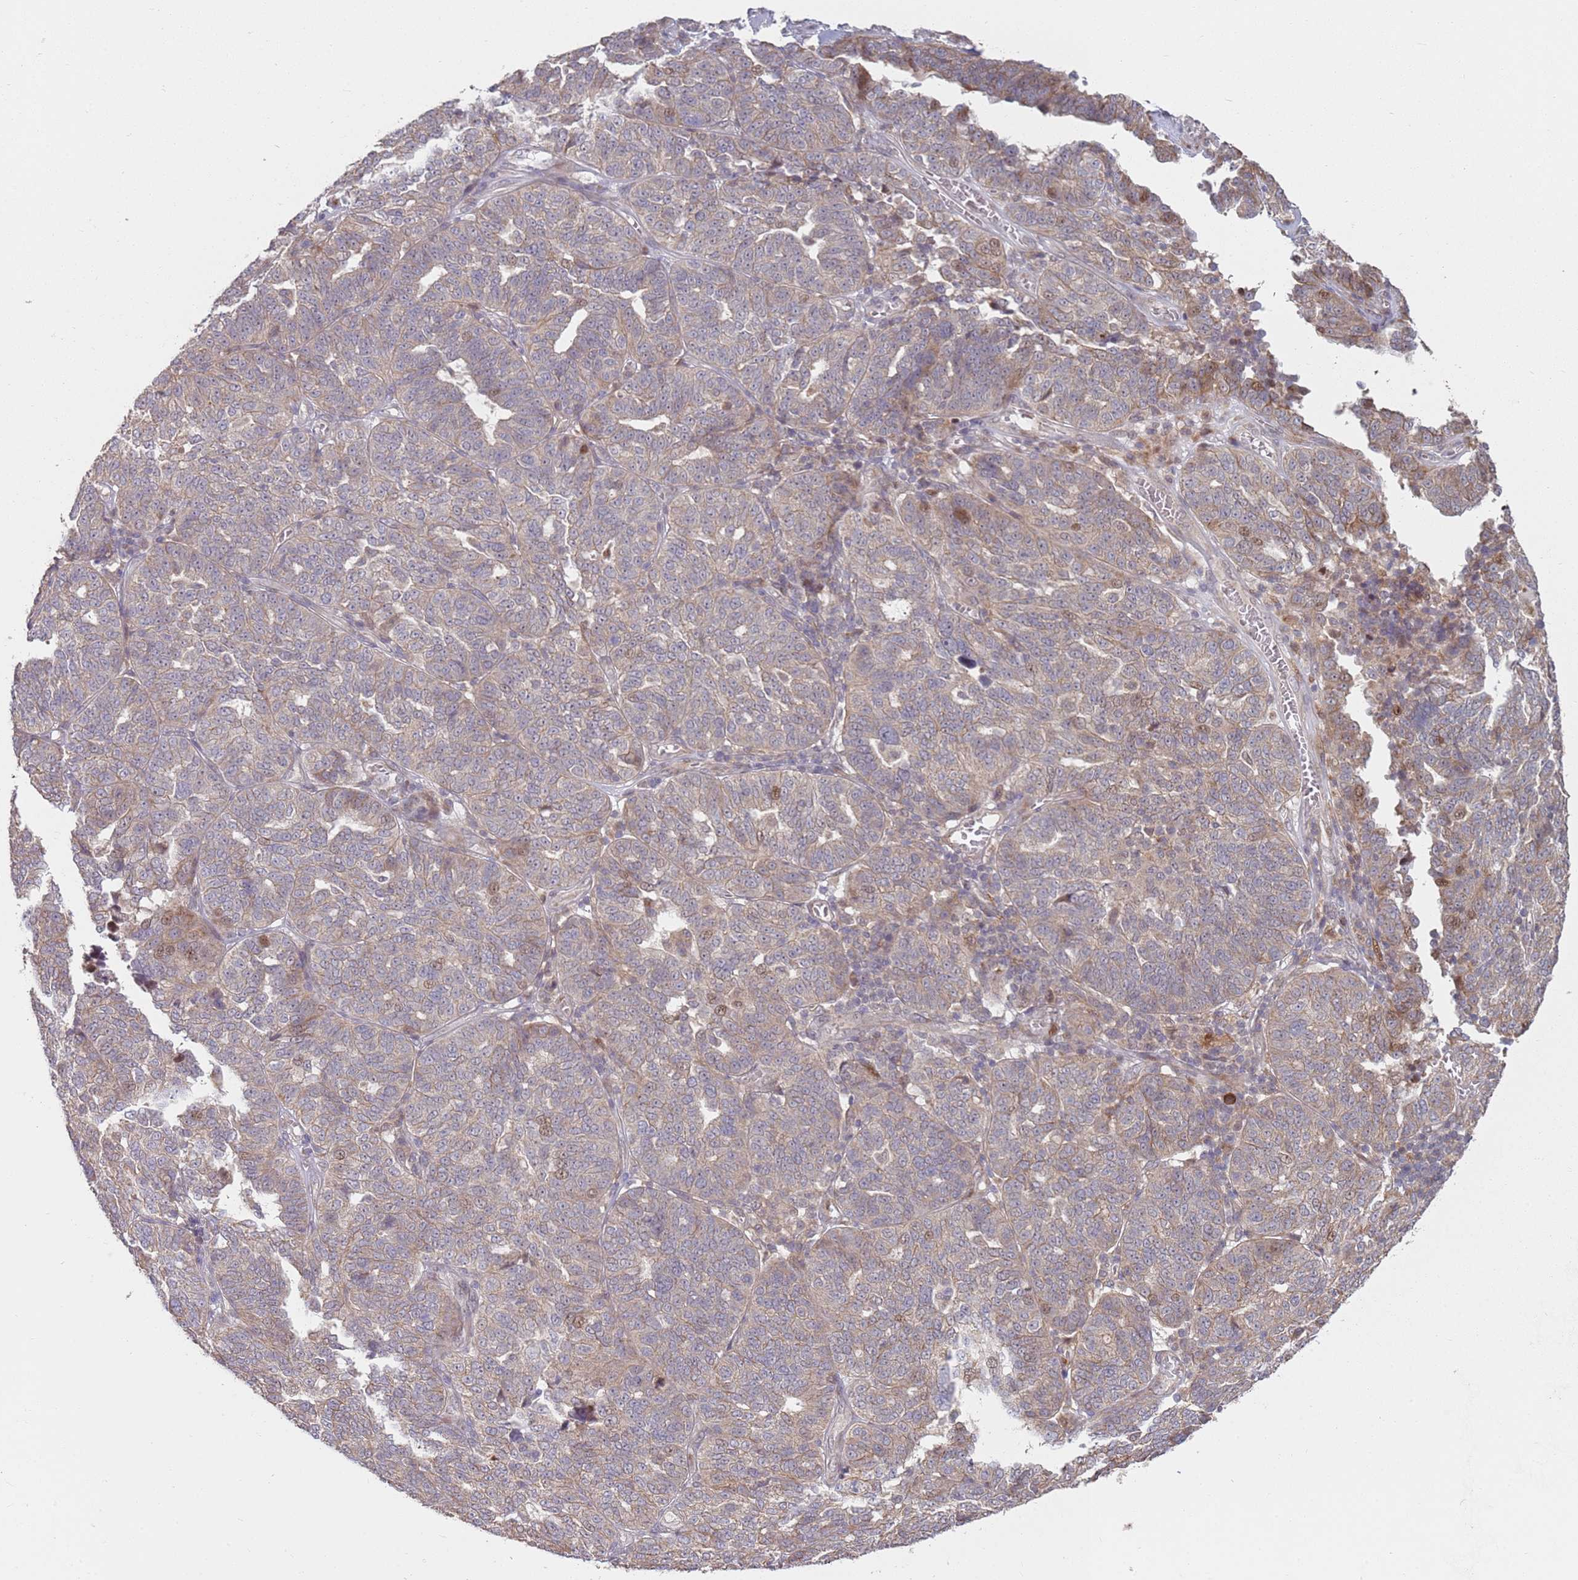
{"staining": {"intensity": "weak", "quantity": "<25%", "location": "cytoplasmic/membranous"}, "tissue": "ovarian cancer", "cell_type": "Tumor cells", "image_type": "cancer", "snomed": [{"axis": "morphology", "description": "Cystadenocarcinoma, serous, NOS"}, {"axis": "topography", "description": "Ovary"}], "caption": "DAB immunohistochemical staining of human ovarian serous cystadenocarcinoma reveals no significant expression in tumor cells.", "gene": "MPEG1", "patient": {"sex": "female", "age": 59}}